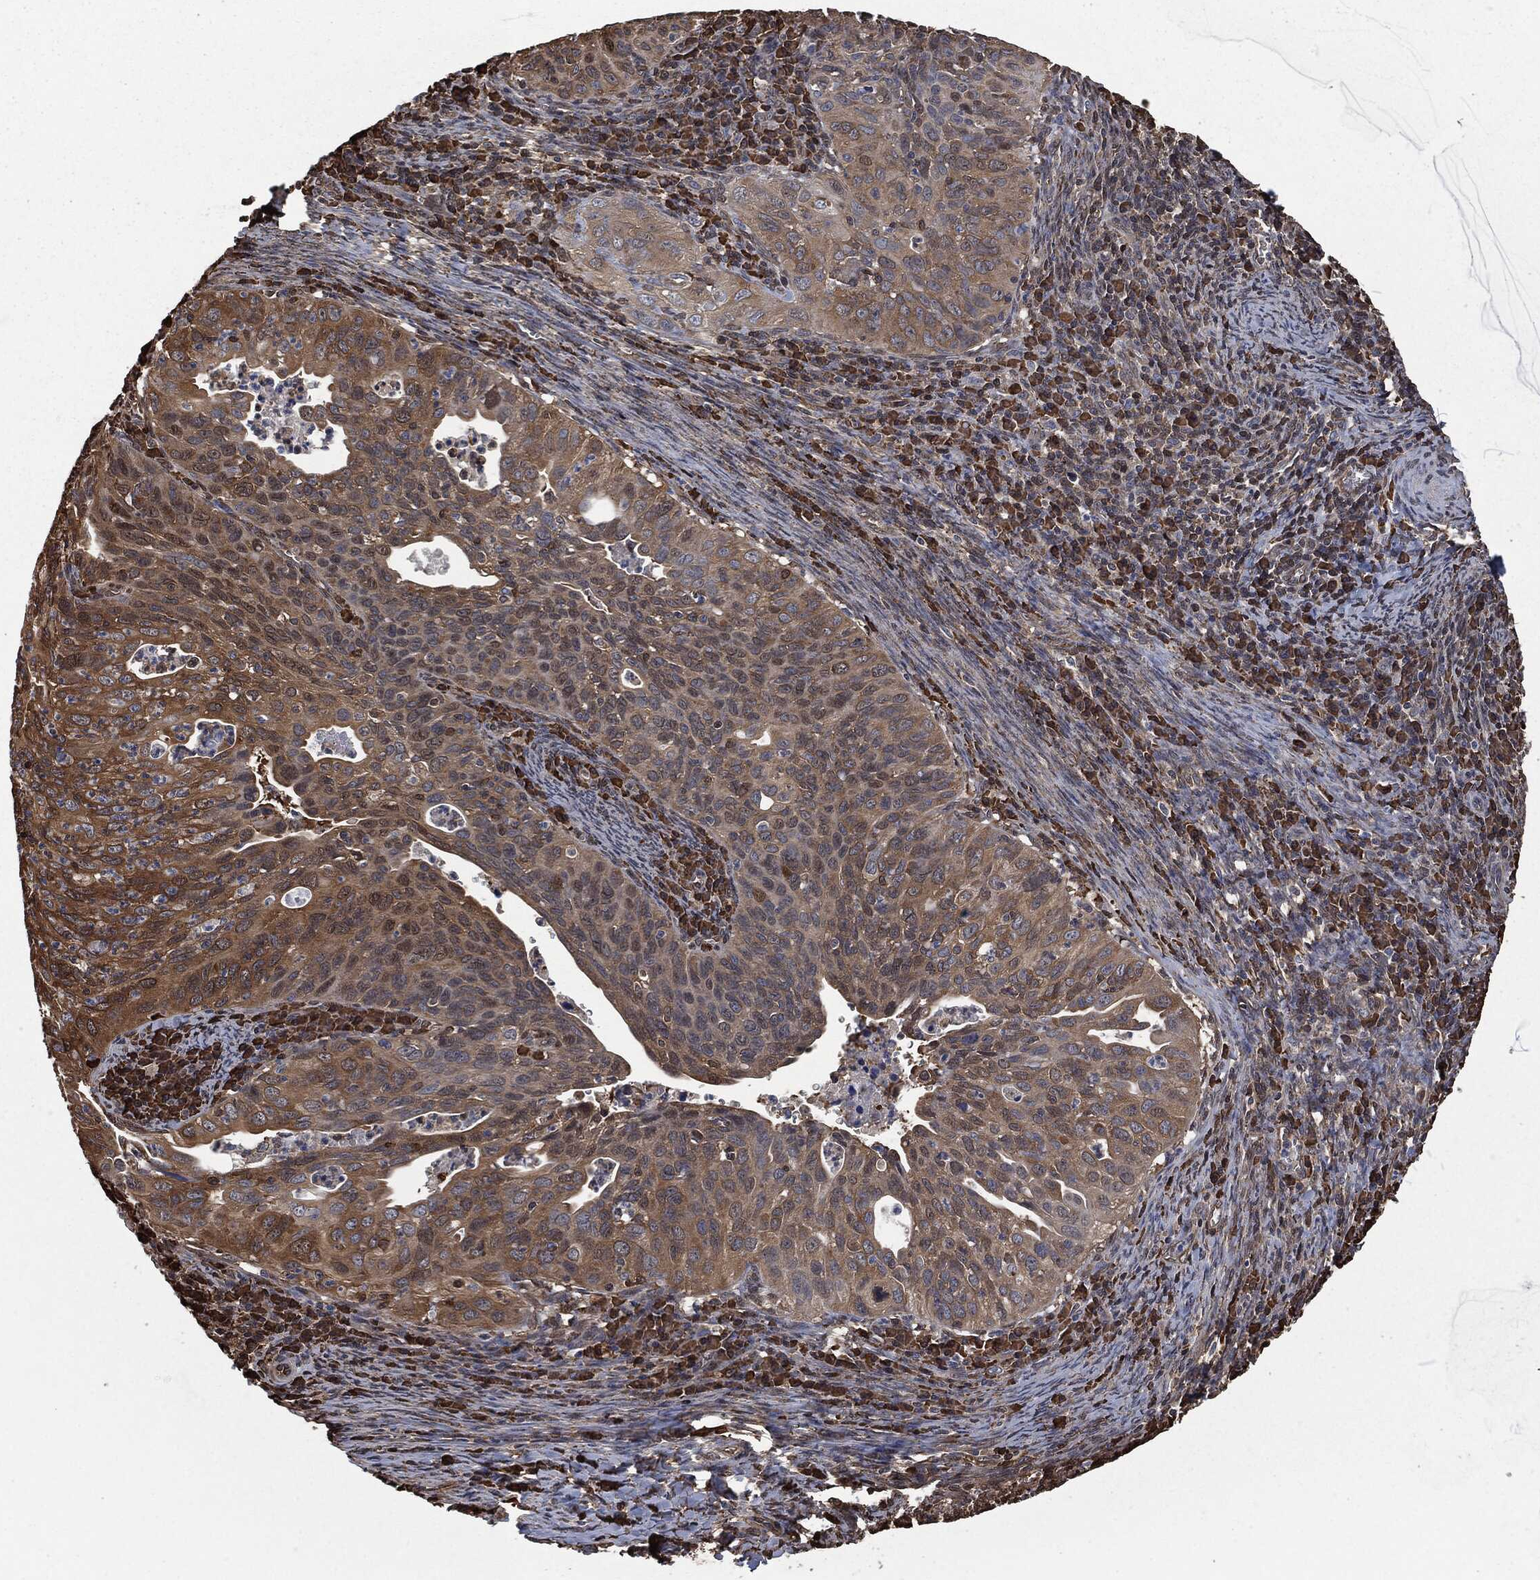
{"staining": {"intensity": "moderate", "quantity": "<25%", "location": "cytoplasmic/membranous"}, "tissue": "cervical cancer", "cell_type": "Tumor cells", "image_type": "cancer", "snomed": [{"axis": "morphology", "description": "Squamous cell carcinoma, NOS"}, {"axis": "topography", "description": "Cervix"}], "caption": "Tumor cells exhibit low levels of moderate cytoplasmic/membranous expression in approximately <25% of cells in human squamous cell carcinoma (cervical).", "gene": "PRDX4", "patient": {"sex": "female", "age": 26}}